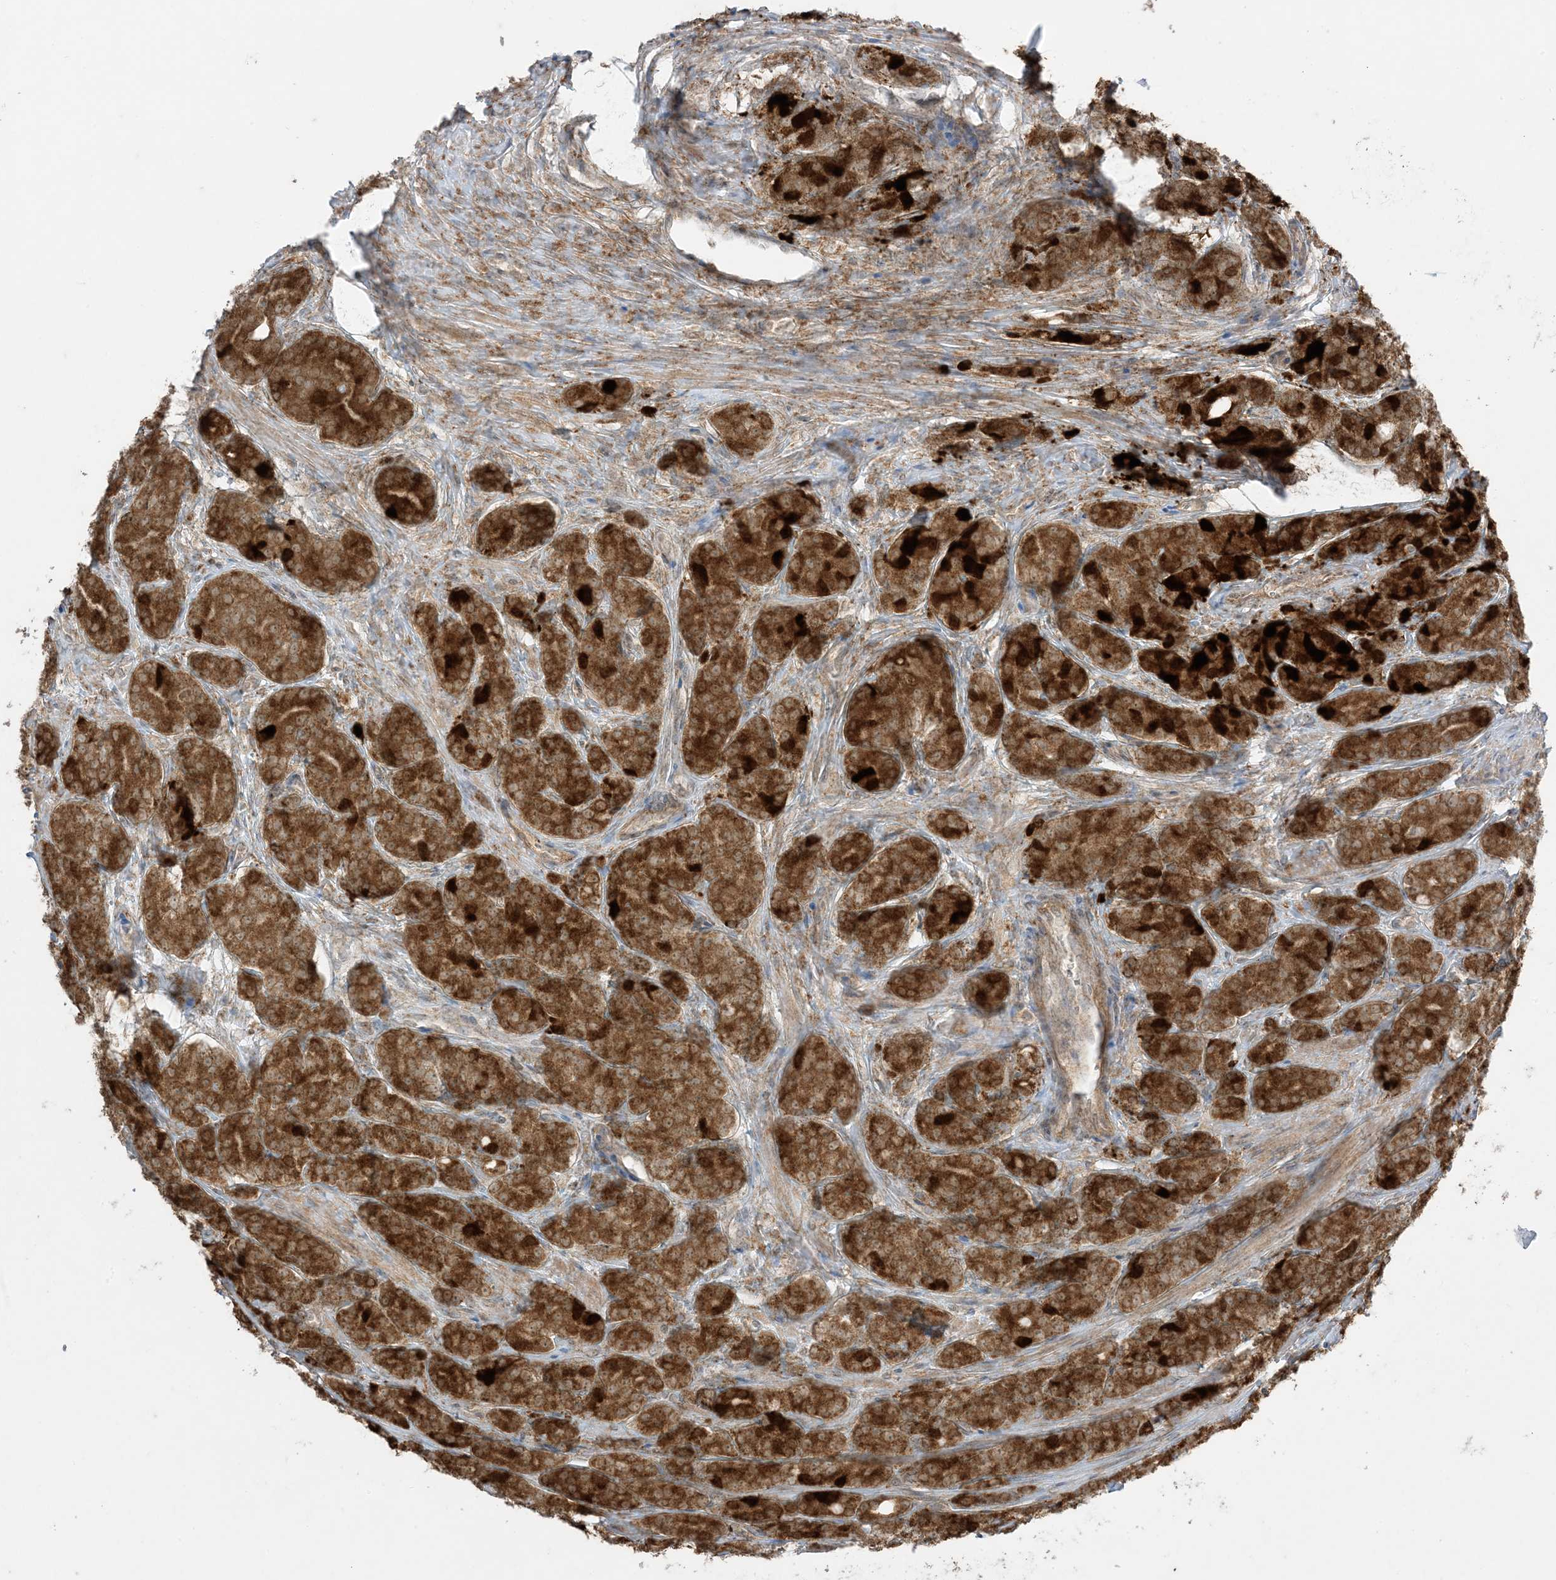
{"staining": {"intensity": "strong", "quantity": ">75%", "location": "cytoplasmic/membranous"}, "tissue": "prostate cancer", "cell_type": "Tumor cells", "image_type": "cancer", "snomed": [{"axis": "morphology", "description": "Adenocarcinoma, High grade"}, {"axis": "topography", "description": "Prostate"}], "caption": "Approximately >75% of tumor cells in human adenocarcinoma (high-grade) (prostate) reveal strong cytoplasmic/membranous protein positivity as visualized by brown immunohistochemical staining.", "gene": "ODC1", "patient": {"sex": "male", "age": 62}}